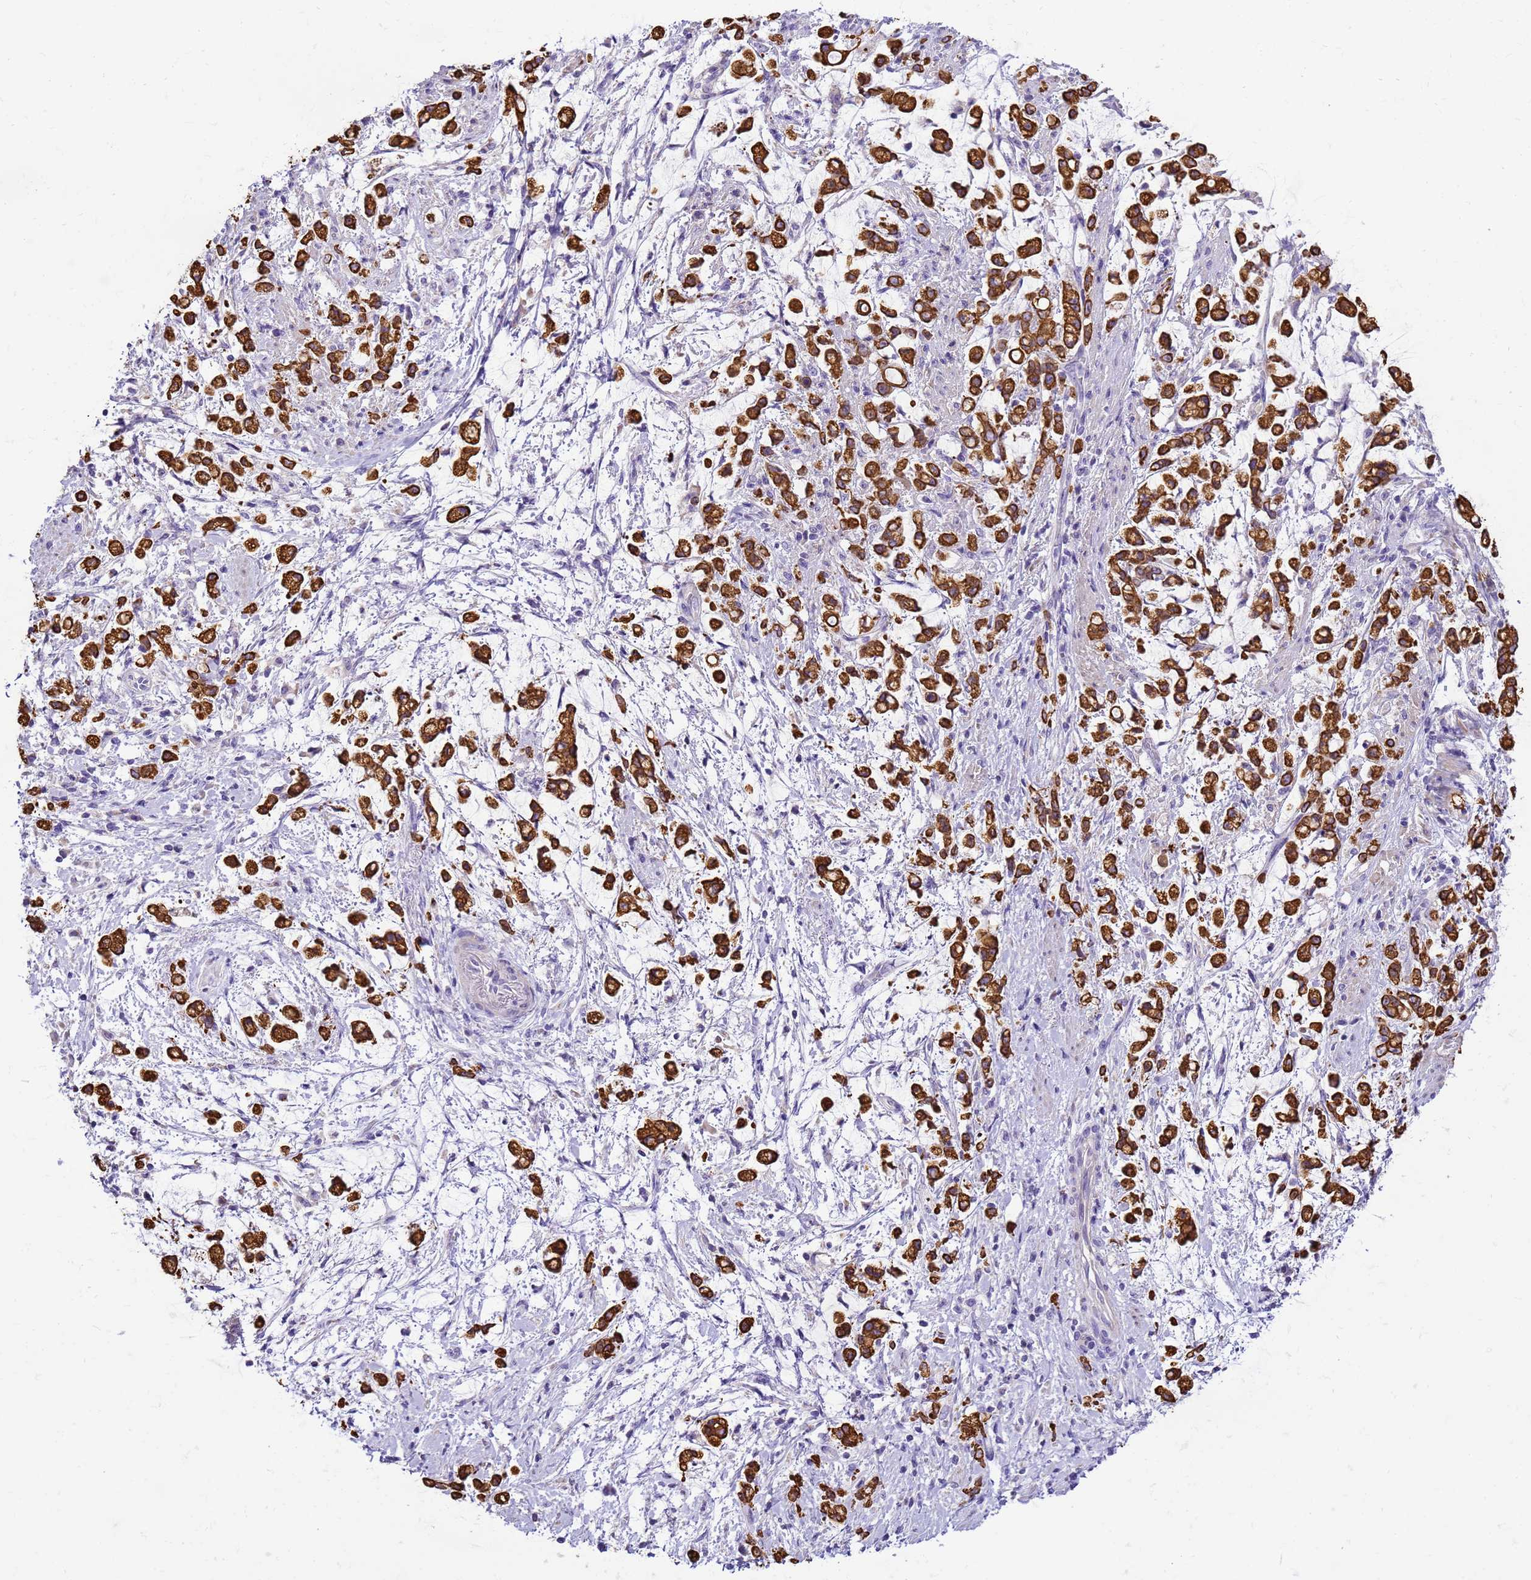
{"staining": {"intensity": "strong", "quantity": ">75%", "location": "cytoplasmic/membranous"}, "tissue": "stomach cancer", "cell_type": "Tumor cells", "image_type": "cancer", "snomed": [{"axis": "morphology", "description": "Adenocarcinoma, NOS"}, {"axis": "topography", "description": "Stomach"}], "caption": "Immunohistochemical staining of human stomach cancer (adenocarcinoma) demonstrates high levels of strong cytoplasmic/membranous expression in approximately >75% of tumor cells.", "gene": "PIEZO2", "patient": {"sex": "female", "age": 60}}